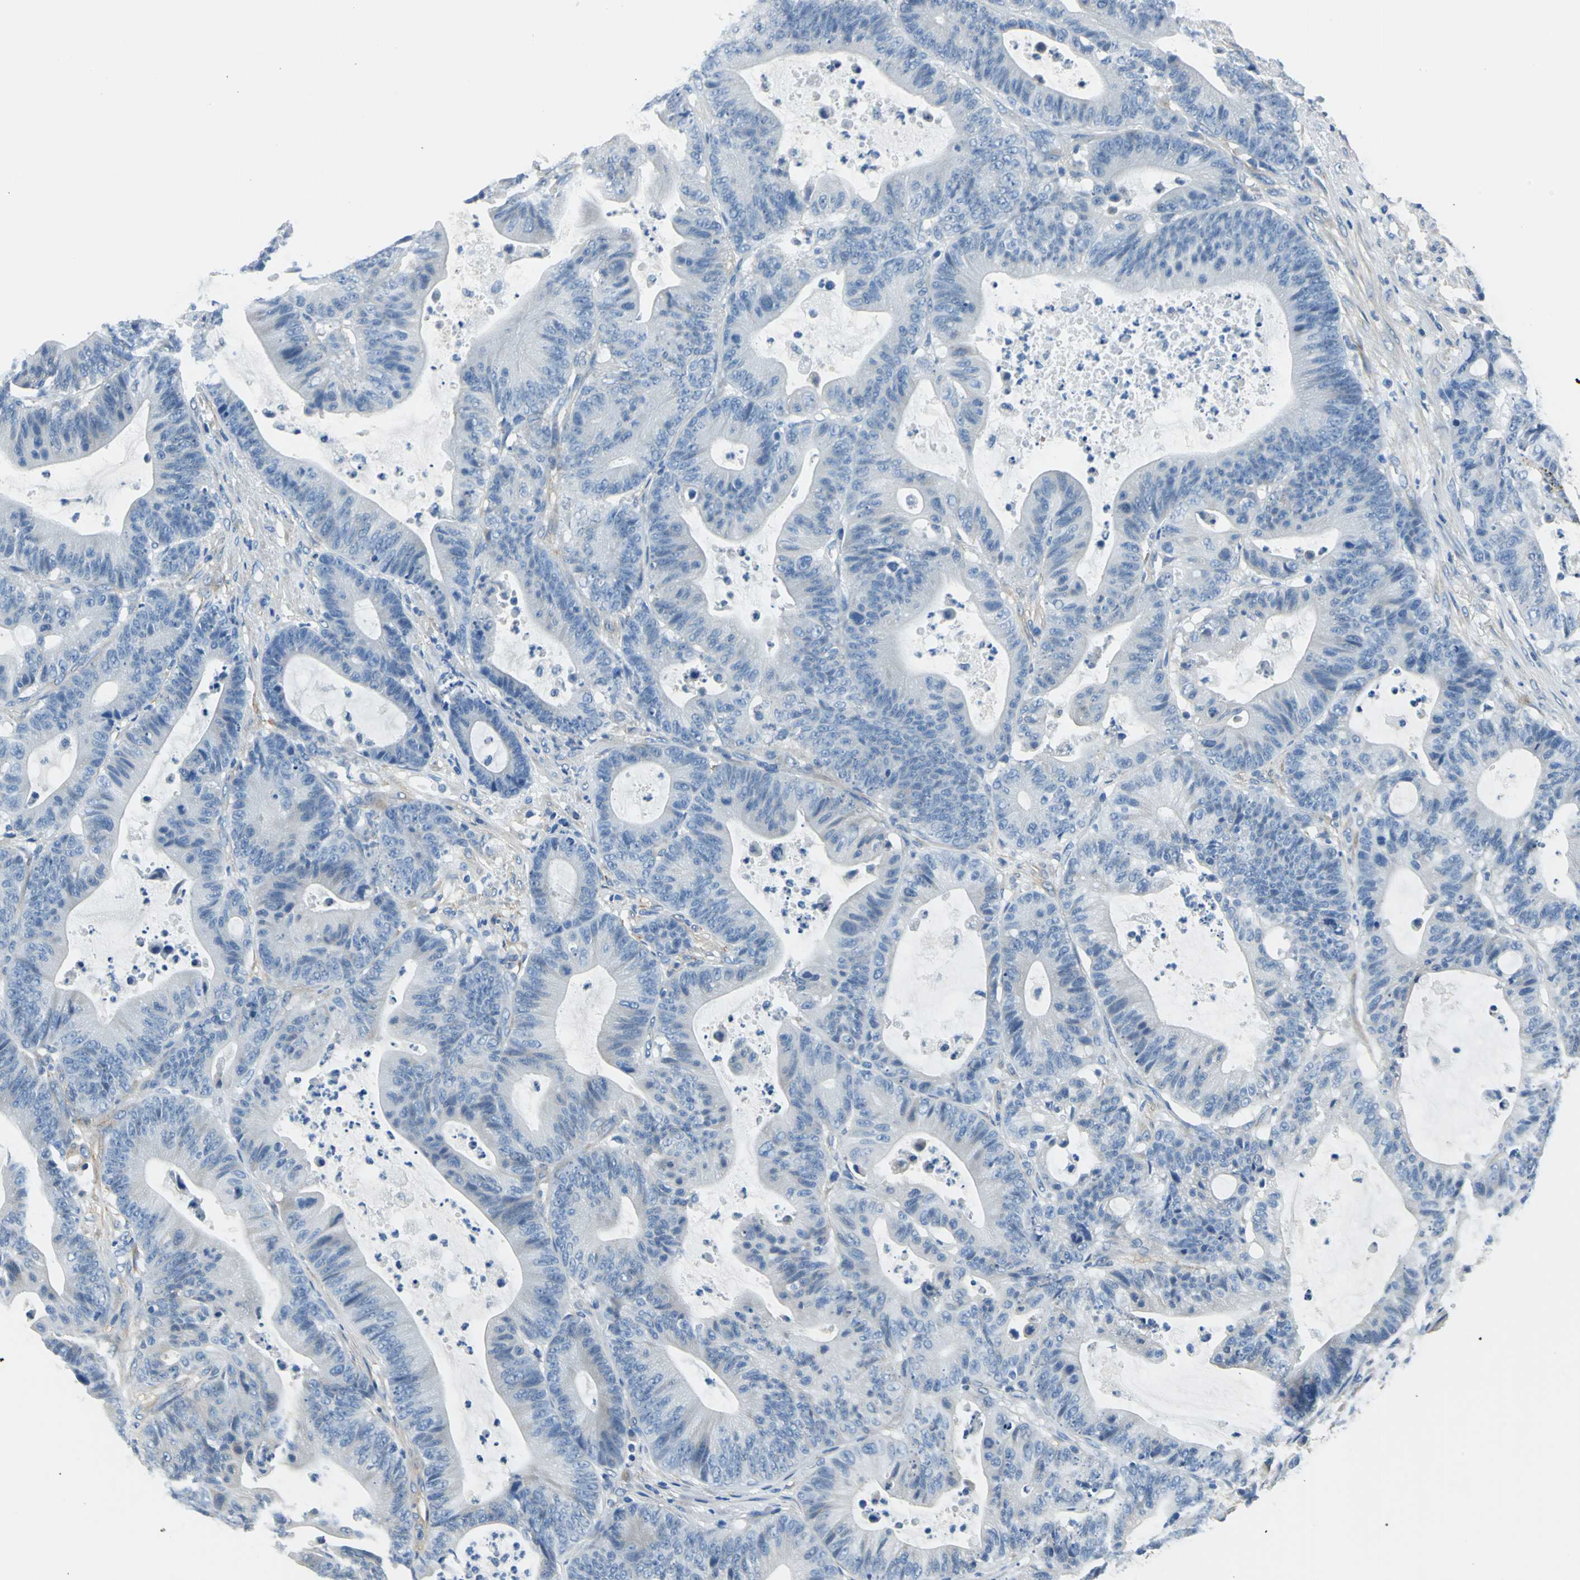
{"staining": {"intensity": "negative", "quantity": "none", "location": "none"}, "tissue": "colorectal cancer", "cell_type": "Tumor cells", "image_type": "cancer", "snomed": [{"axis": "morphology", "description": "Adenocarcinoma, NOS"}, {"axis": "topography", "description": "Colon"}], "caption": "Colorectal cancer was stained to show a protein in brown. There is no significant positivity in tumor cells. (DAB IHC, high magnification).", "gene": "AKAP12", "patient": {"sex": "female", "age": 84}}